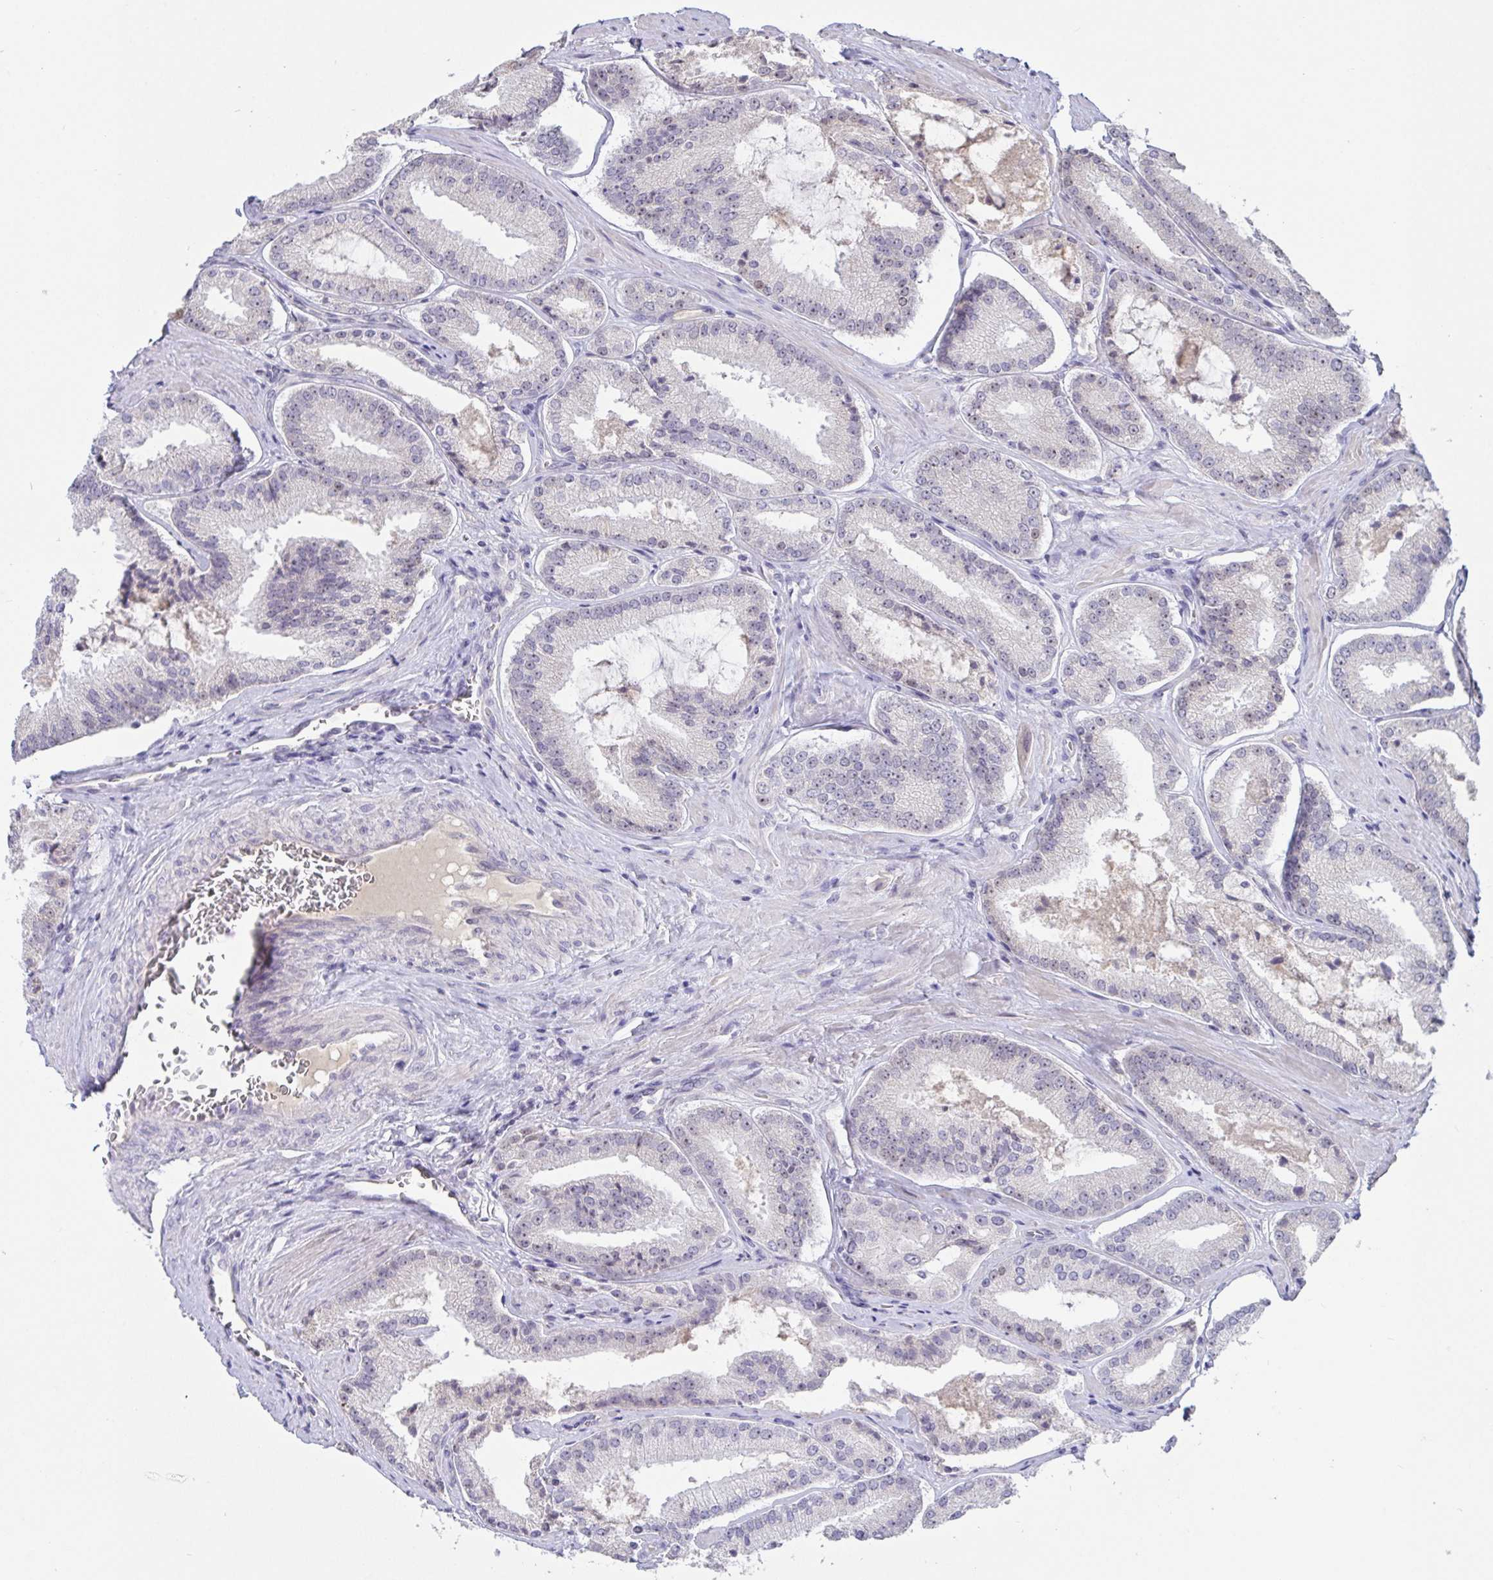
{"staining": {"intensity": "weak", "quantity": "<25%", "location": "nuclear"}, "tissue": "prostate cancer", "cell_type": "Tumor cells", "image_type": "cancer", "snomed": [{"axis": "morphology", "description": "Adenocarcinoma, High grade"}, {"axis": "topography", "description": "Prostate"}], "caption": "IHC of prostate adenocarcinoma (high-grade) shows no positivity in tumor cells.", "gene": "MYC", "patient": {"sex": "male", "age": 73}}